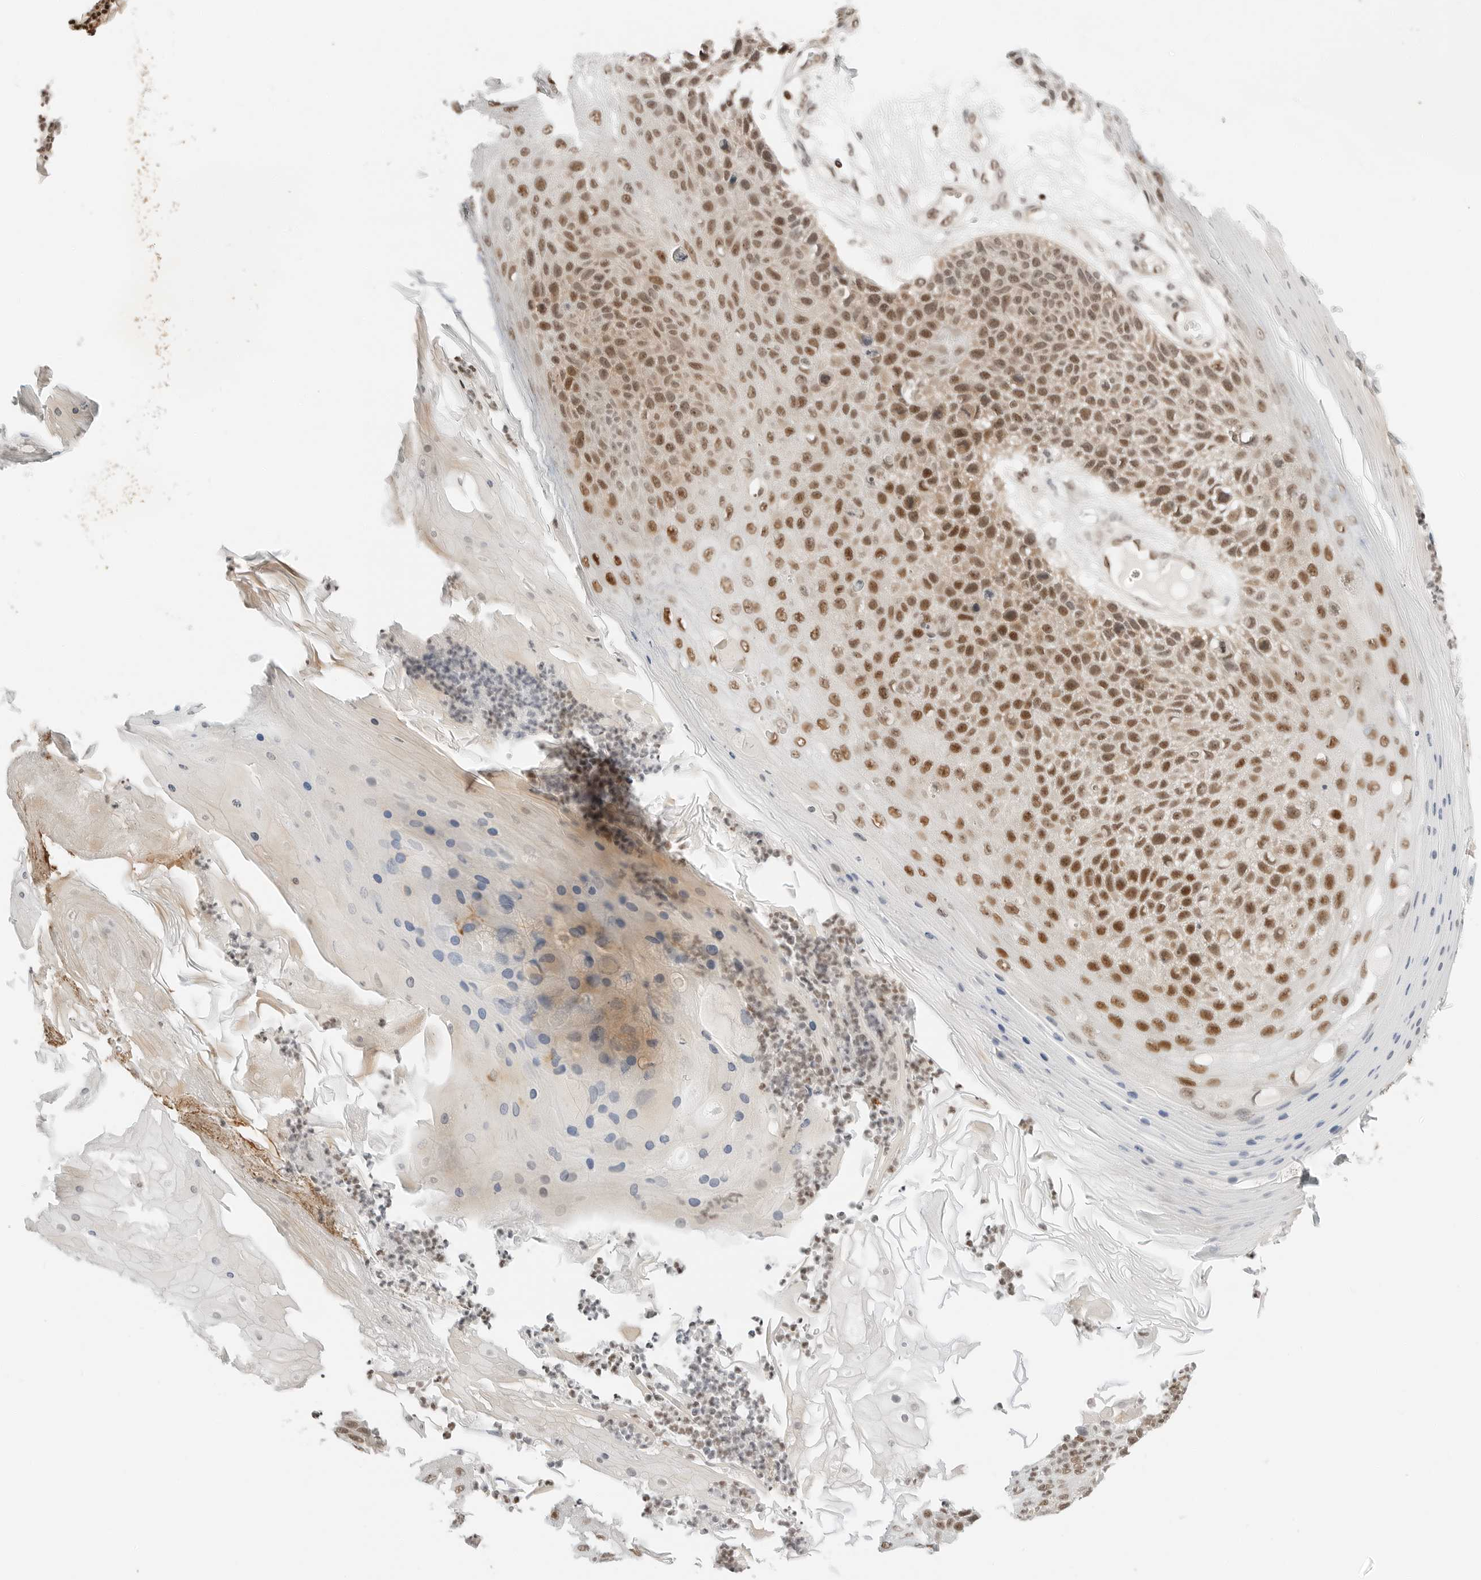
{"staining": {"intensity": "strong", "quantity": ">75%", "location": "nuclear"}, "tissue": "skin cancer", "cell_type": "Tumor cells", "image_type": "cancer", "snomed": [{"axis": "morphology", "description": "Squamous cell carcinoma, NOS"}, {"axis": "topography", "description": "Skin"}], "caption": "Skin squamous cell carcinoma stained for a protein shows strong nuclear positivity in tumor cells. The staining was performed using DAB to visualize the protein expression in brown, while the nuclei were stained in blue with hematoxylin (Magnification: 20x).", "gene": "CRTC2", "patient": {"sex": "female", "age": 88}}